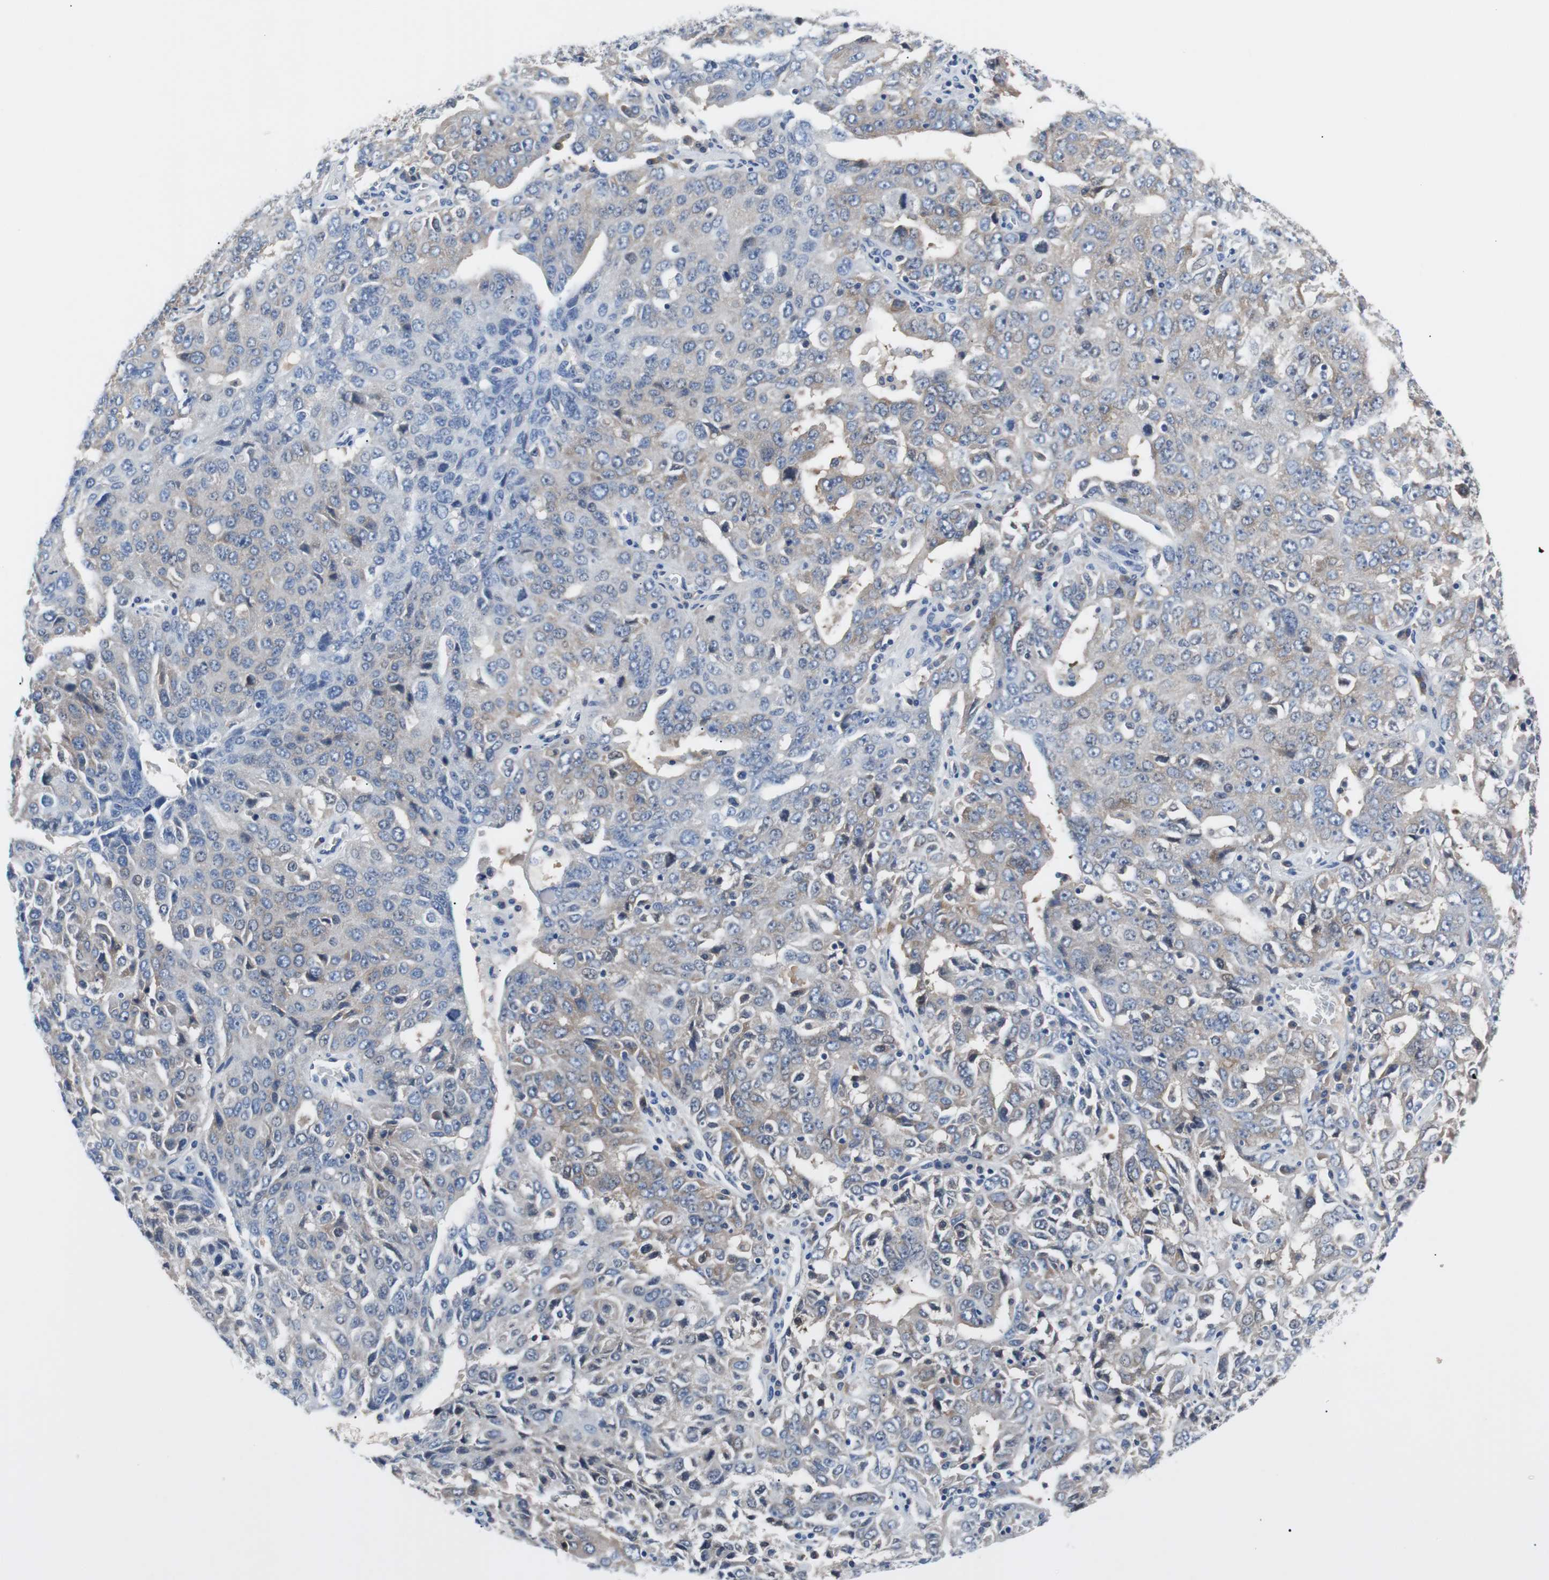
{"staining": {"intensity": "weak", "quantity": "25%-75%", "location": "cytoplasmic/membranous"}, "tissue": "ovarian cancer", "cell_type": "Tumor cells", "image_type": "cancer", "snomed": [{"axis": "morphology", "description": "Carcinoma, endometroid"}, {"axis": "topography", "description": "Ovary"}], "caption": "Immunohistochemistry of ovarian cancer (endometroid carcinoma) displays low levels of weak cytoplasmic/membranous positivity in about 25%-75% of tumor cells. (DAB IHC with brightfield microscopy, high magnification).", "gene": "EEF2K", "patient": {"sex": "female", "age": 62}}